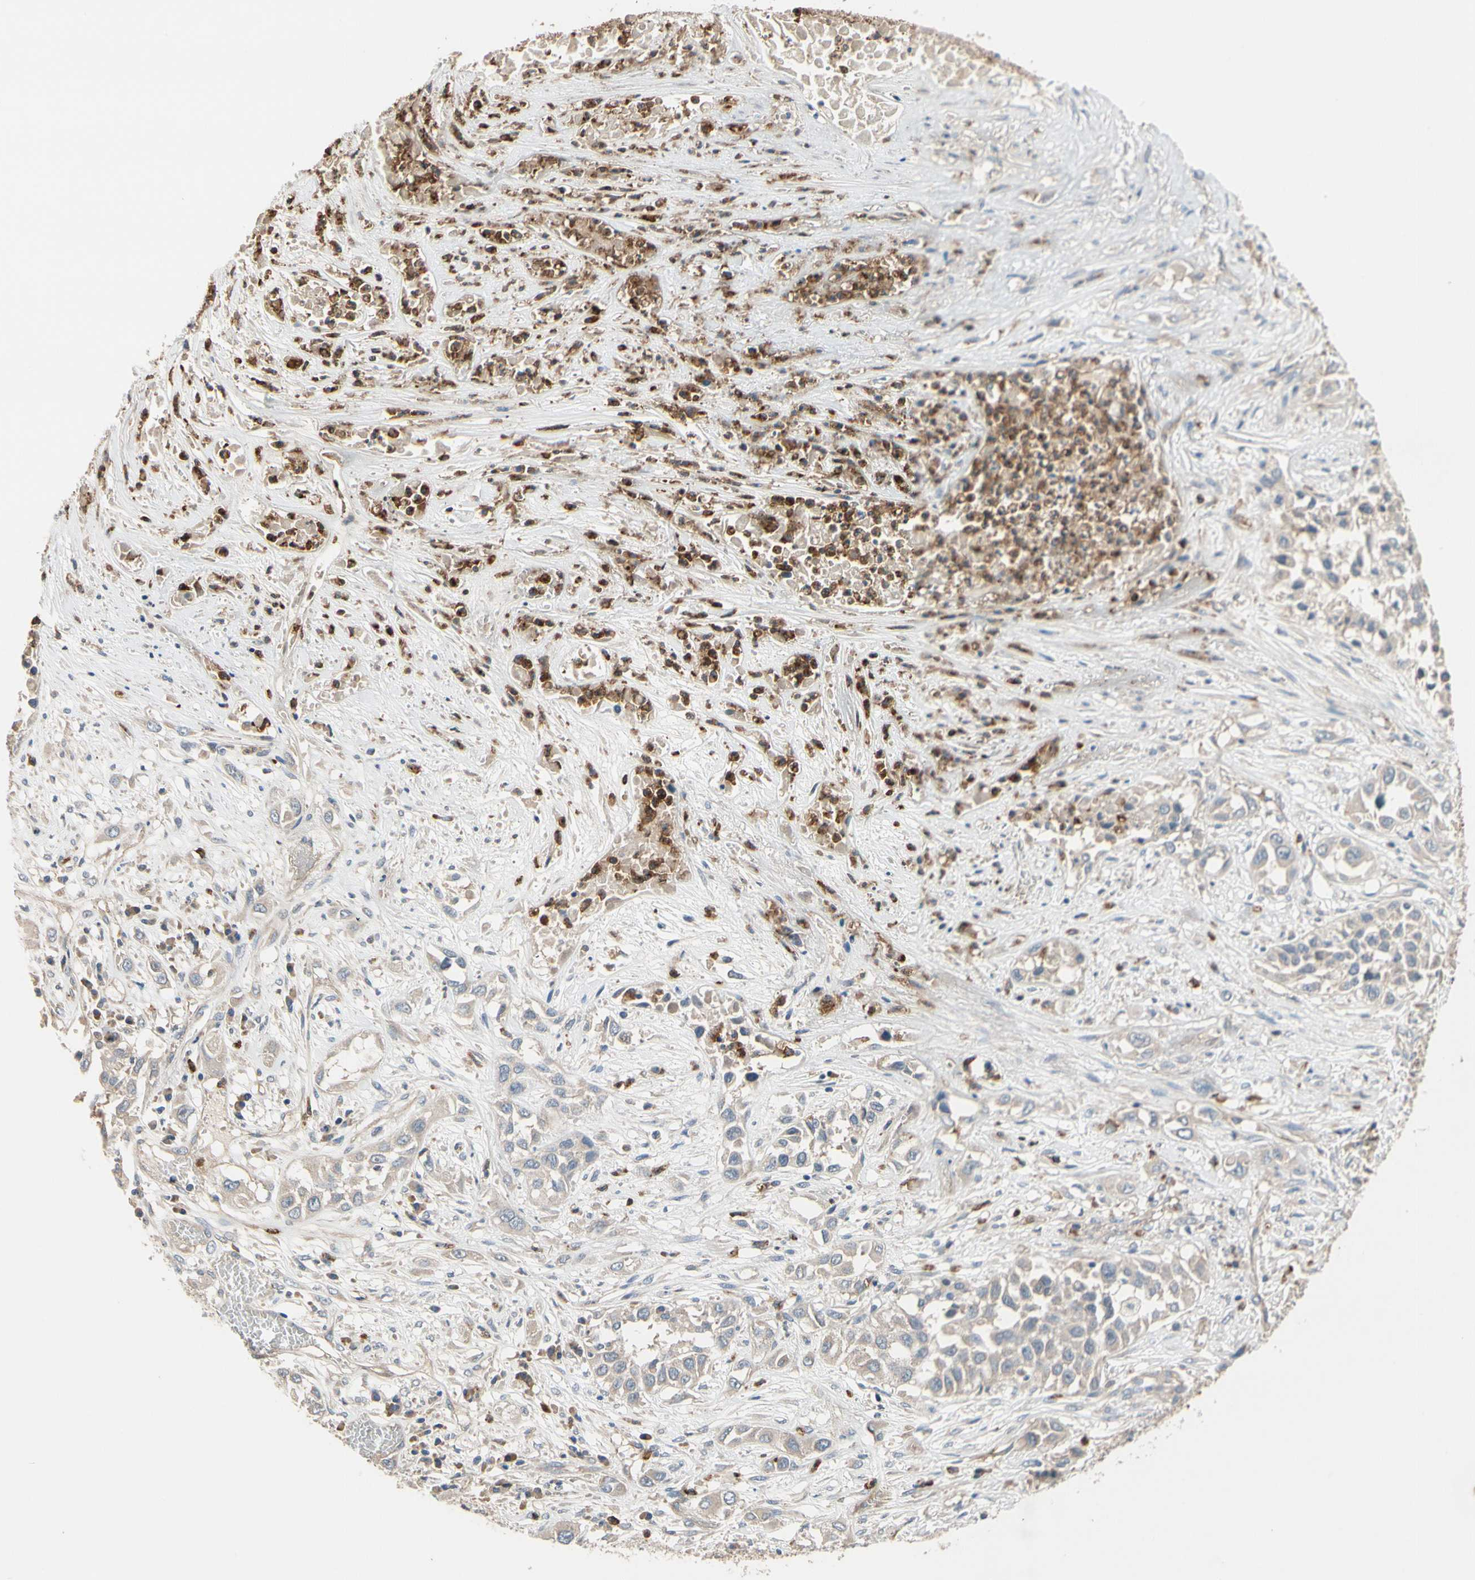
{"staining": {"intensity": "negative", "quantity": "none", "location": "none"}, "tissue": "lung cancer", "cell_type": "Tumor cells", "image_type": "cancer", "snomed": [{"axis": "morphology", "description": "Squamous cell carcinoma, NOS"}, {"axis": "topography", "description": "Lung"}], "caption": "Immunohistochemistry (IHC) histopathology image of neoplastic tissue: squamous cell carcinoma (lung) stained with DAB demonstrates no significant protein expression in tumor cells.", "gene": "SIGLEC5", "patient": {"sex": "male", "age": 71}}